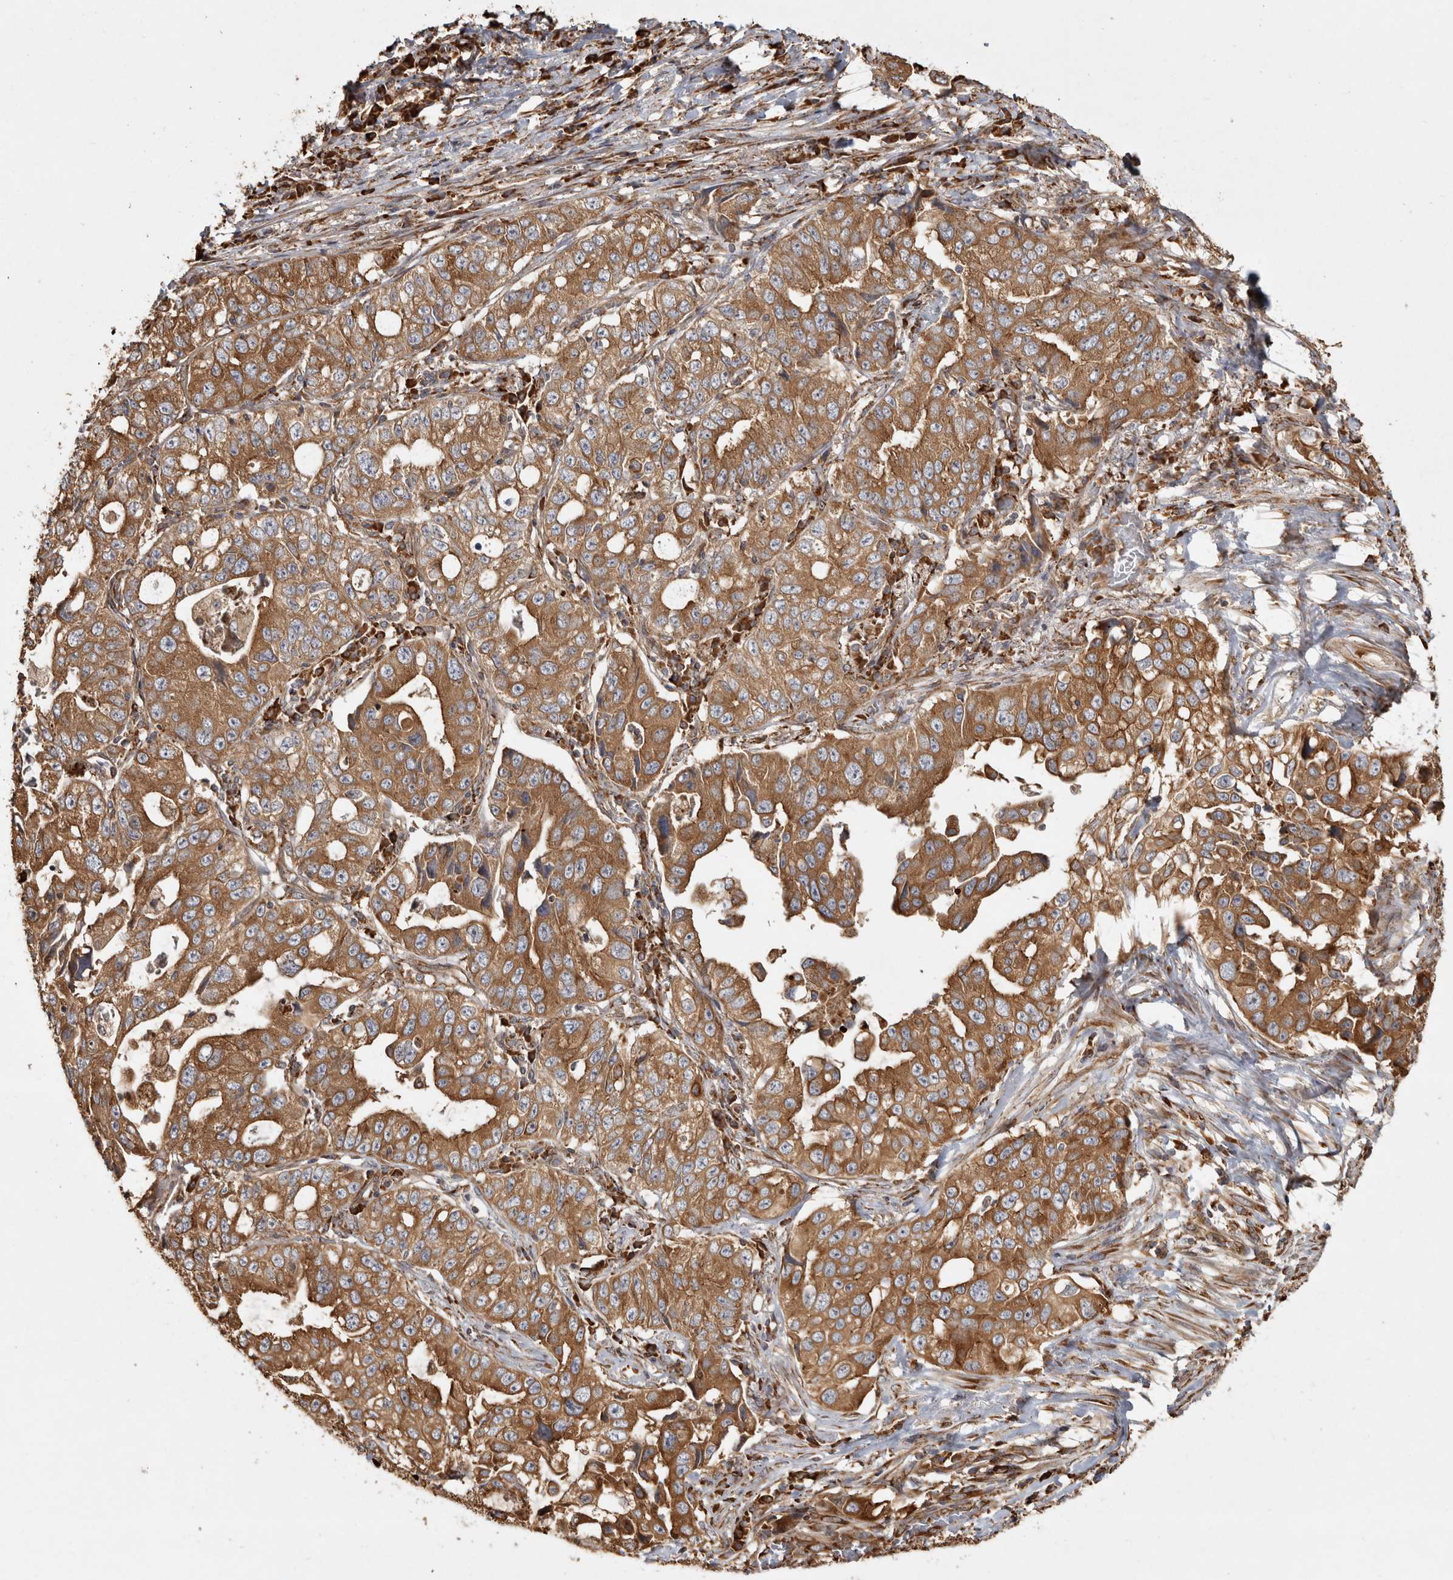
{"staining": {"intensity": "moderate", "quantity": ">75%", "location": "cytoplasmic/membranous"}, "tissue": "lung cancer", "cell_type": "Tumor cells", "image_type": "cancer", "snomed": [{"axis": "morphology", "description": "Adenocarcinoma, NOS"}, {"axis": "topography", "description": "Lung"}], "caption": "High-magnification brightfield microscopy of lung cancer stained with DAB (3,3'-diaminobenzidine) (brown) and counterstained with hematoxylin (blue). tumor cells exhibit moderate cytoplasmic/membranous expression is present in about>75% of cells.", "gene": "CAMSAP2", "patient": {"sex": "female", "age": 51}}